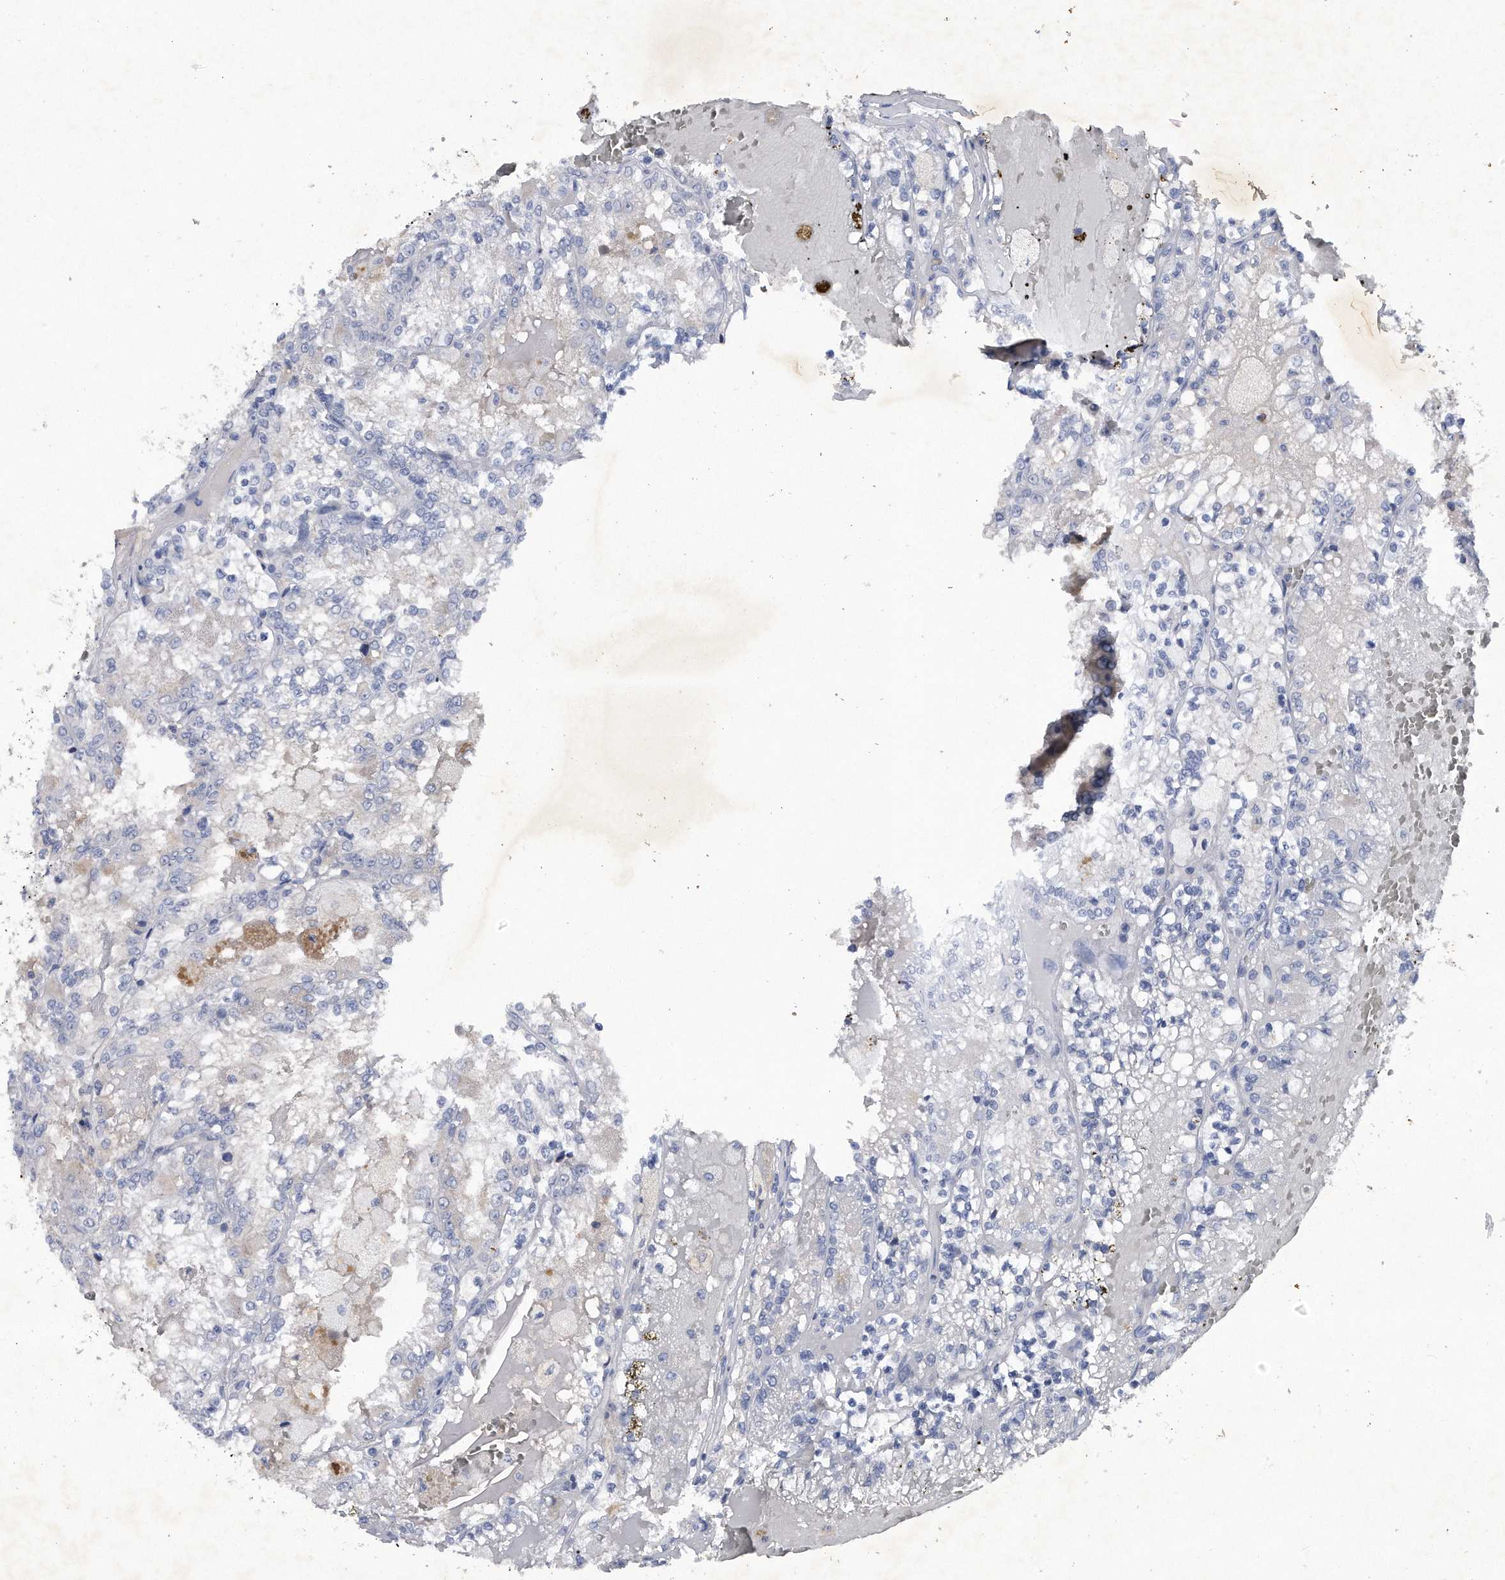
{"staining": {"intensity": "negative", "quantity": "none", "location": "none"}, "tissue": "renal cancer", "cell_type": "Tumor cells", "image_type": "cancer", "snomed": [{"axis": "morphology", "description": "Adenocarcinoma, NOS"}, {"axis": "topography", "description": "Kidney"}], "caption": "This is an immunohistochemistry image of adenocarcinoma (renal). There is no positivity in tumor cells.", "gene": "ASNS", "patient": {"sex": "female", "age": 56}}